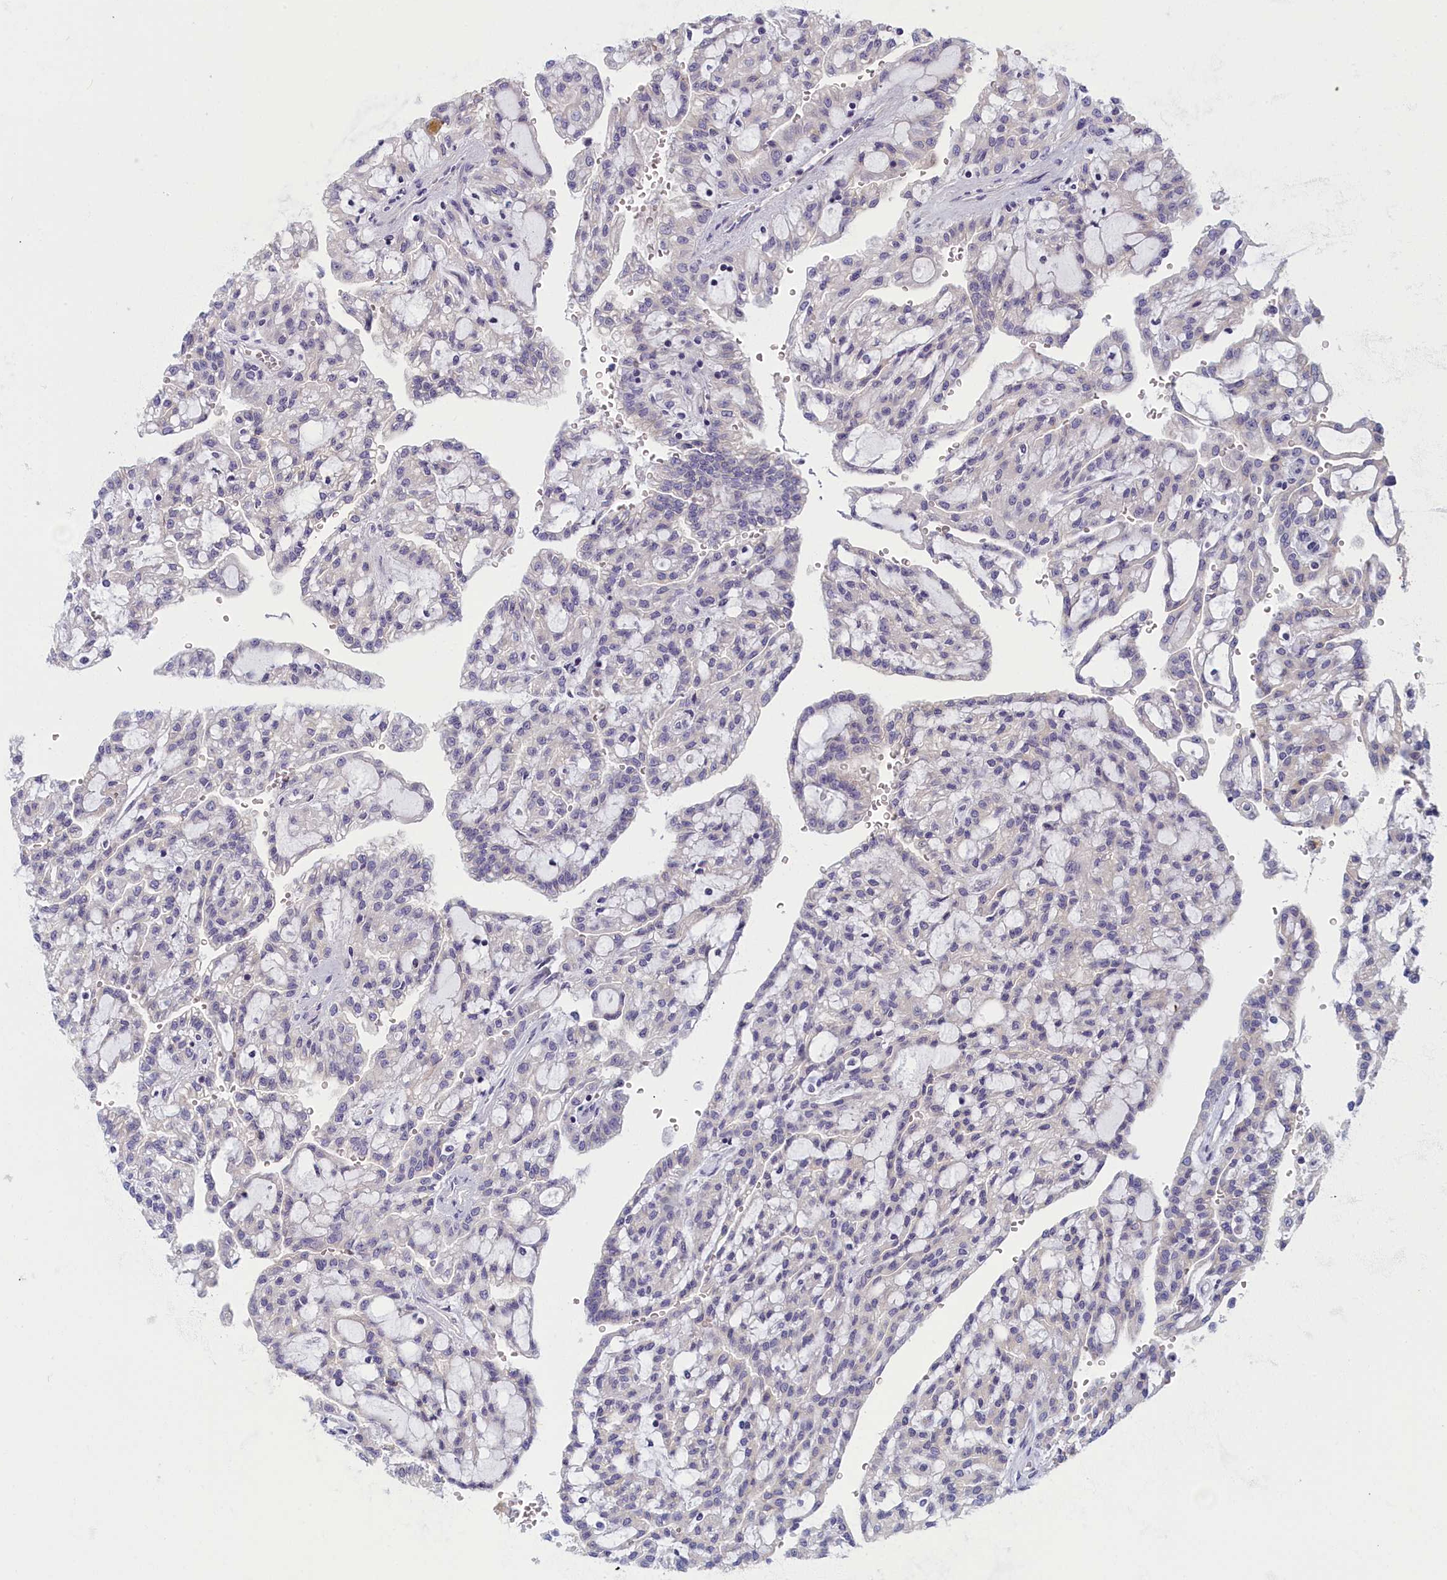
{"staining": {"intensity": "negative", "quantity": "none", "location": "none"}, "tissue": "renal cancer", "cell_type": "Tumor cells", "image_type": "cancer", "snomed": [{"axis": "morphology", "description": "Adenocarcinoma, NOS"}, {"axis": "topography", "description": "Kidney"}], "caption": "IHC image of human renal cancer stained for a protein (brown), which reveals no staining in tumor cells.", "gene": "NOL10", "patient": {"sex": "male", "age": 63}}